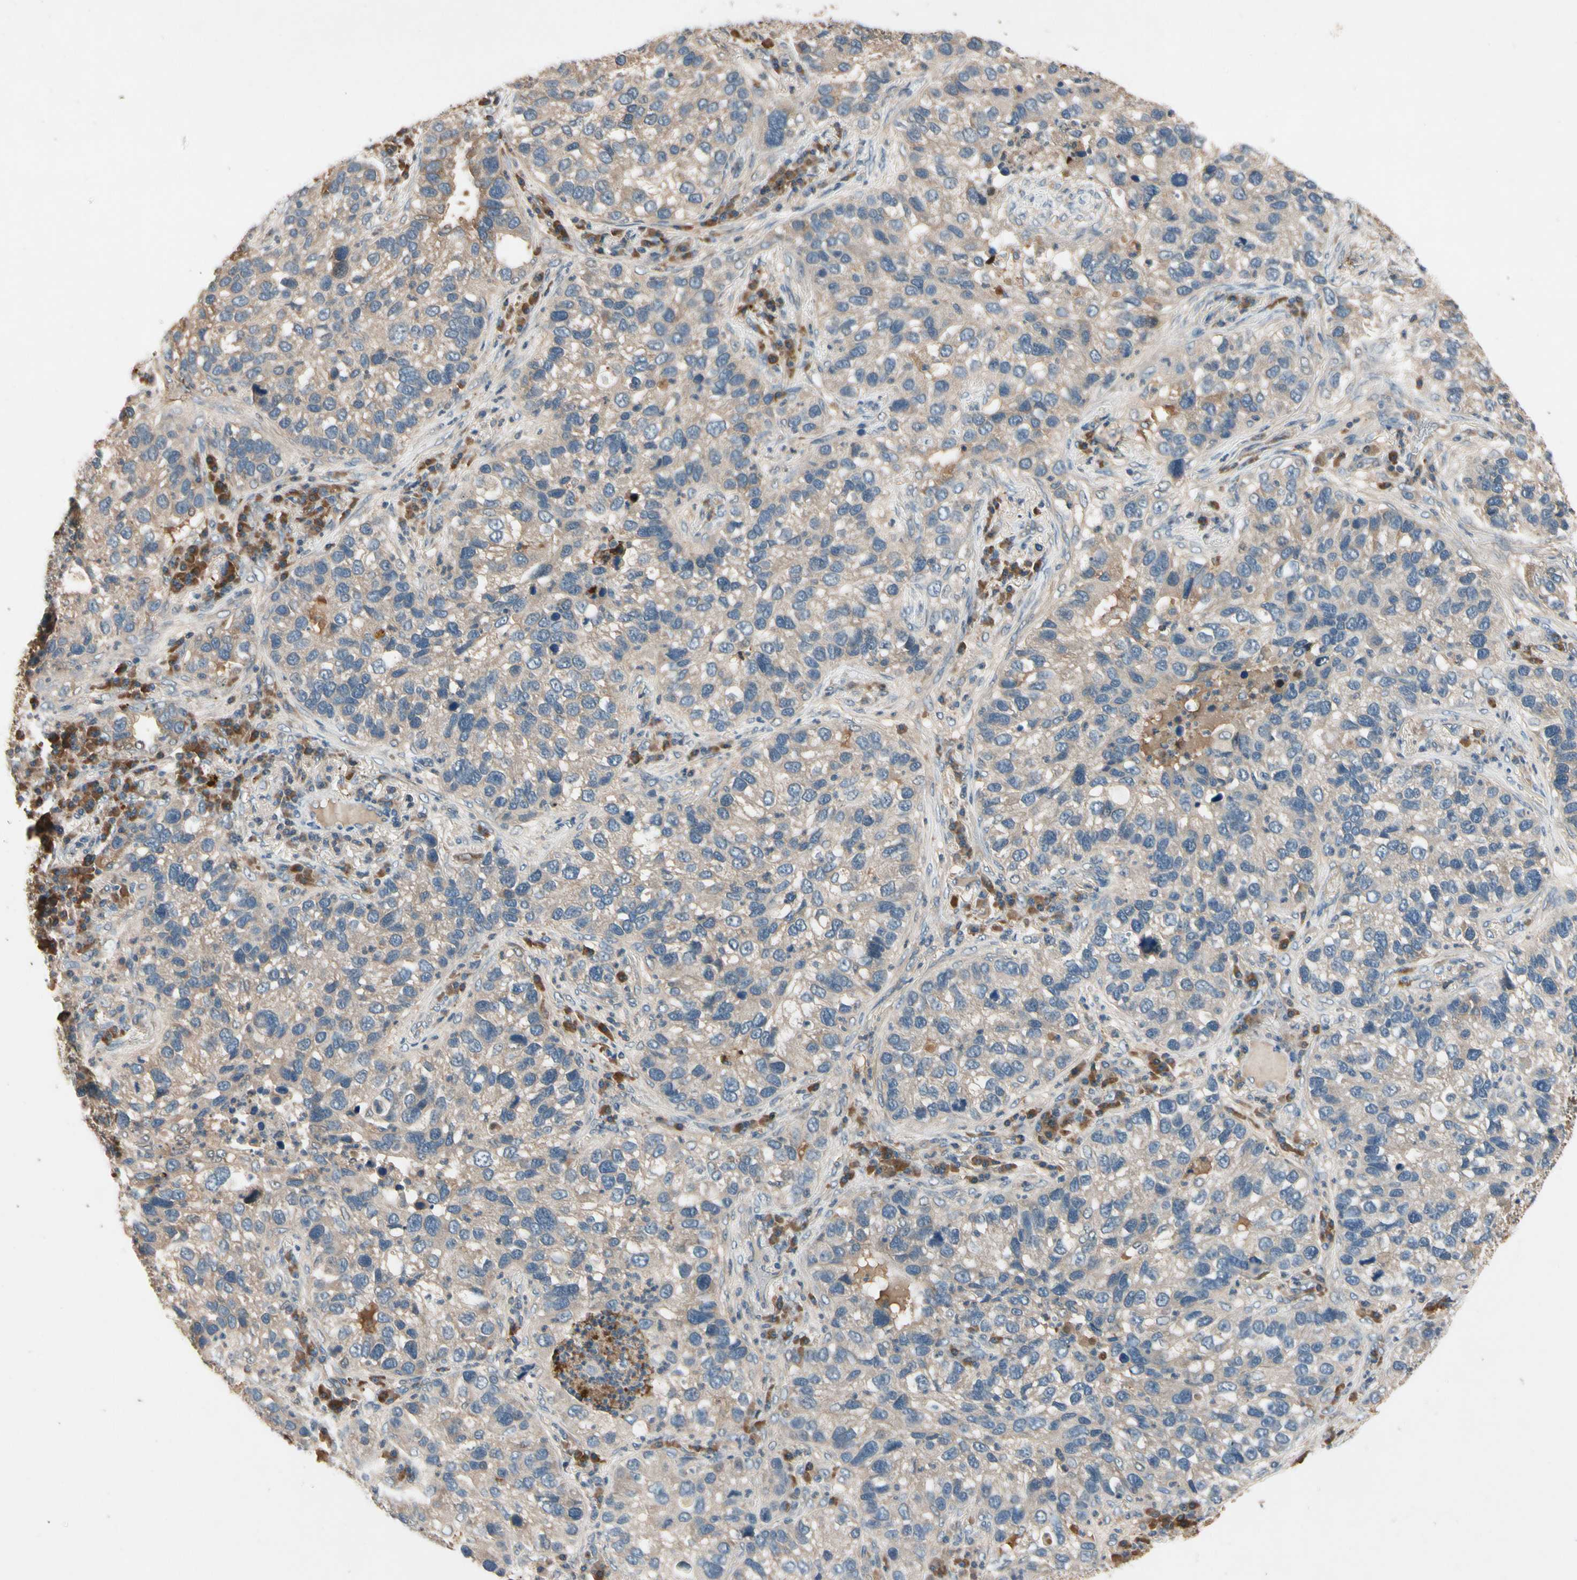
{"staining": {"intensity": "weak", "quantity": ">75%", "location": "cytoplasmic/membranous"}, "tissue": "lung cancer", "cell_type": "Tumor cells", "image_type": "cancer", "snomed": [{"axis": "morphology", "description": "Normal tissue, NOS"}, {"axis": "morphology", "description": "Adenocarcinoma, NOS"}, {"axis": "topography", "description": "Bronchus"}, {"axis": "topography", "description": "Lung"}], "caption": "Tumor cells demonstrate low levels of weak cytoplasmic/membranous positivity in approximately >75% of cells in human lung adenocarcinoma. (Brightfield microscopy of DAB IHC at high magnification).", "gene": "IL1RL1", "patient": {"sex": "male", "age": 54}}